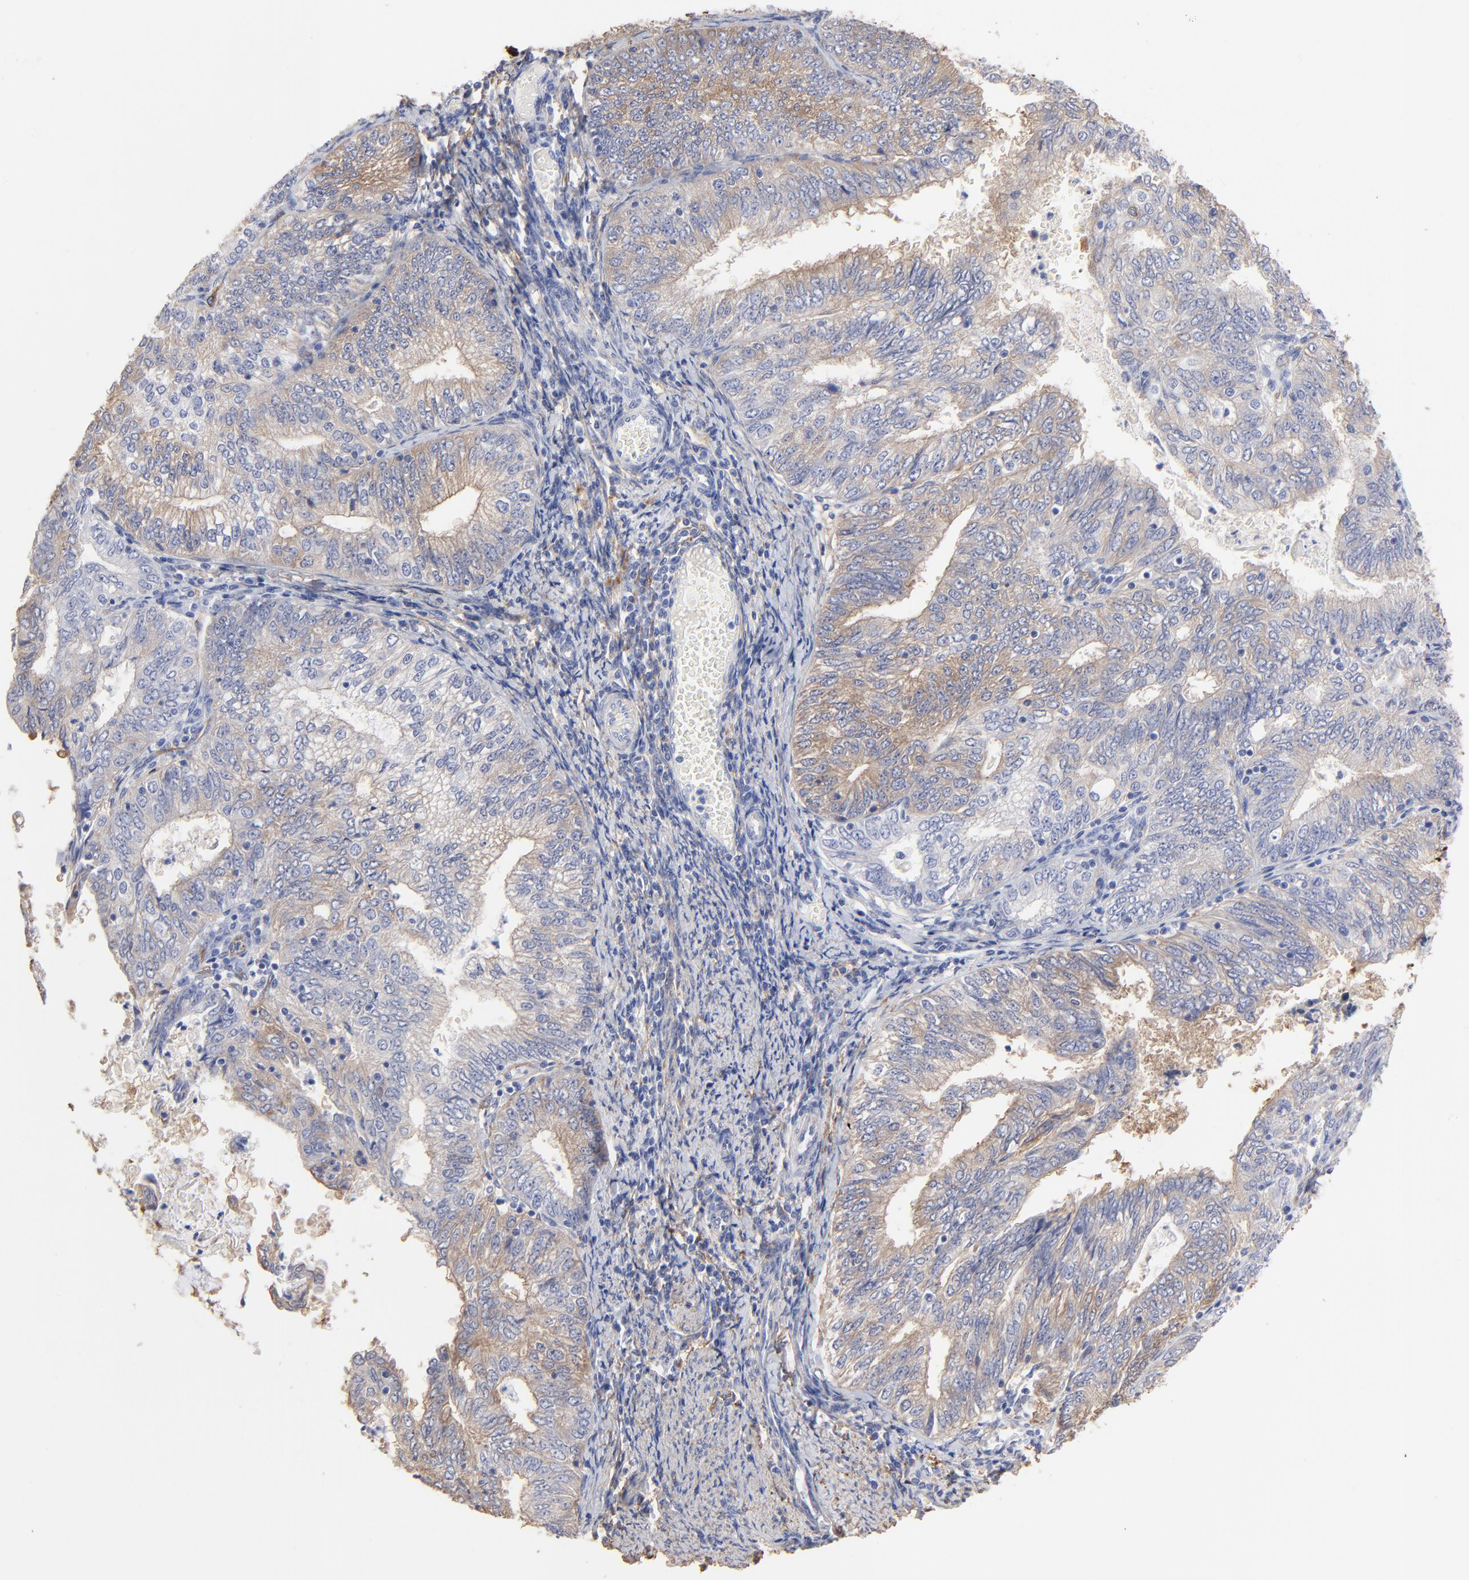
{"staining": {"intensity": "weak", "quantity": "<25%", "location": "cytoplasmic/membranous"}, "tissue": "endometrial cancer", "cell_type": "Tumor cells", "image_type": "cancer", "snomed": [{"axis": "morphology", "description": "Adenocarcinoma, NOS"}, {"axis": "topography", "description": "Endometrium"}], "caption": "This is an immunohistochemistry (IHC) photomicrograph of endometrial cancer. There is no expression in tumor cells.", "gene": "CILP", "patient": {"sex": "female", "age": 69}}